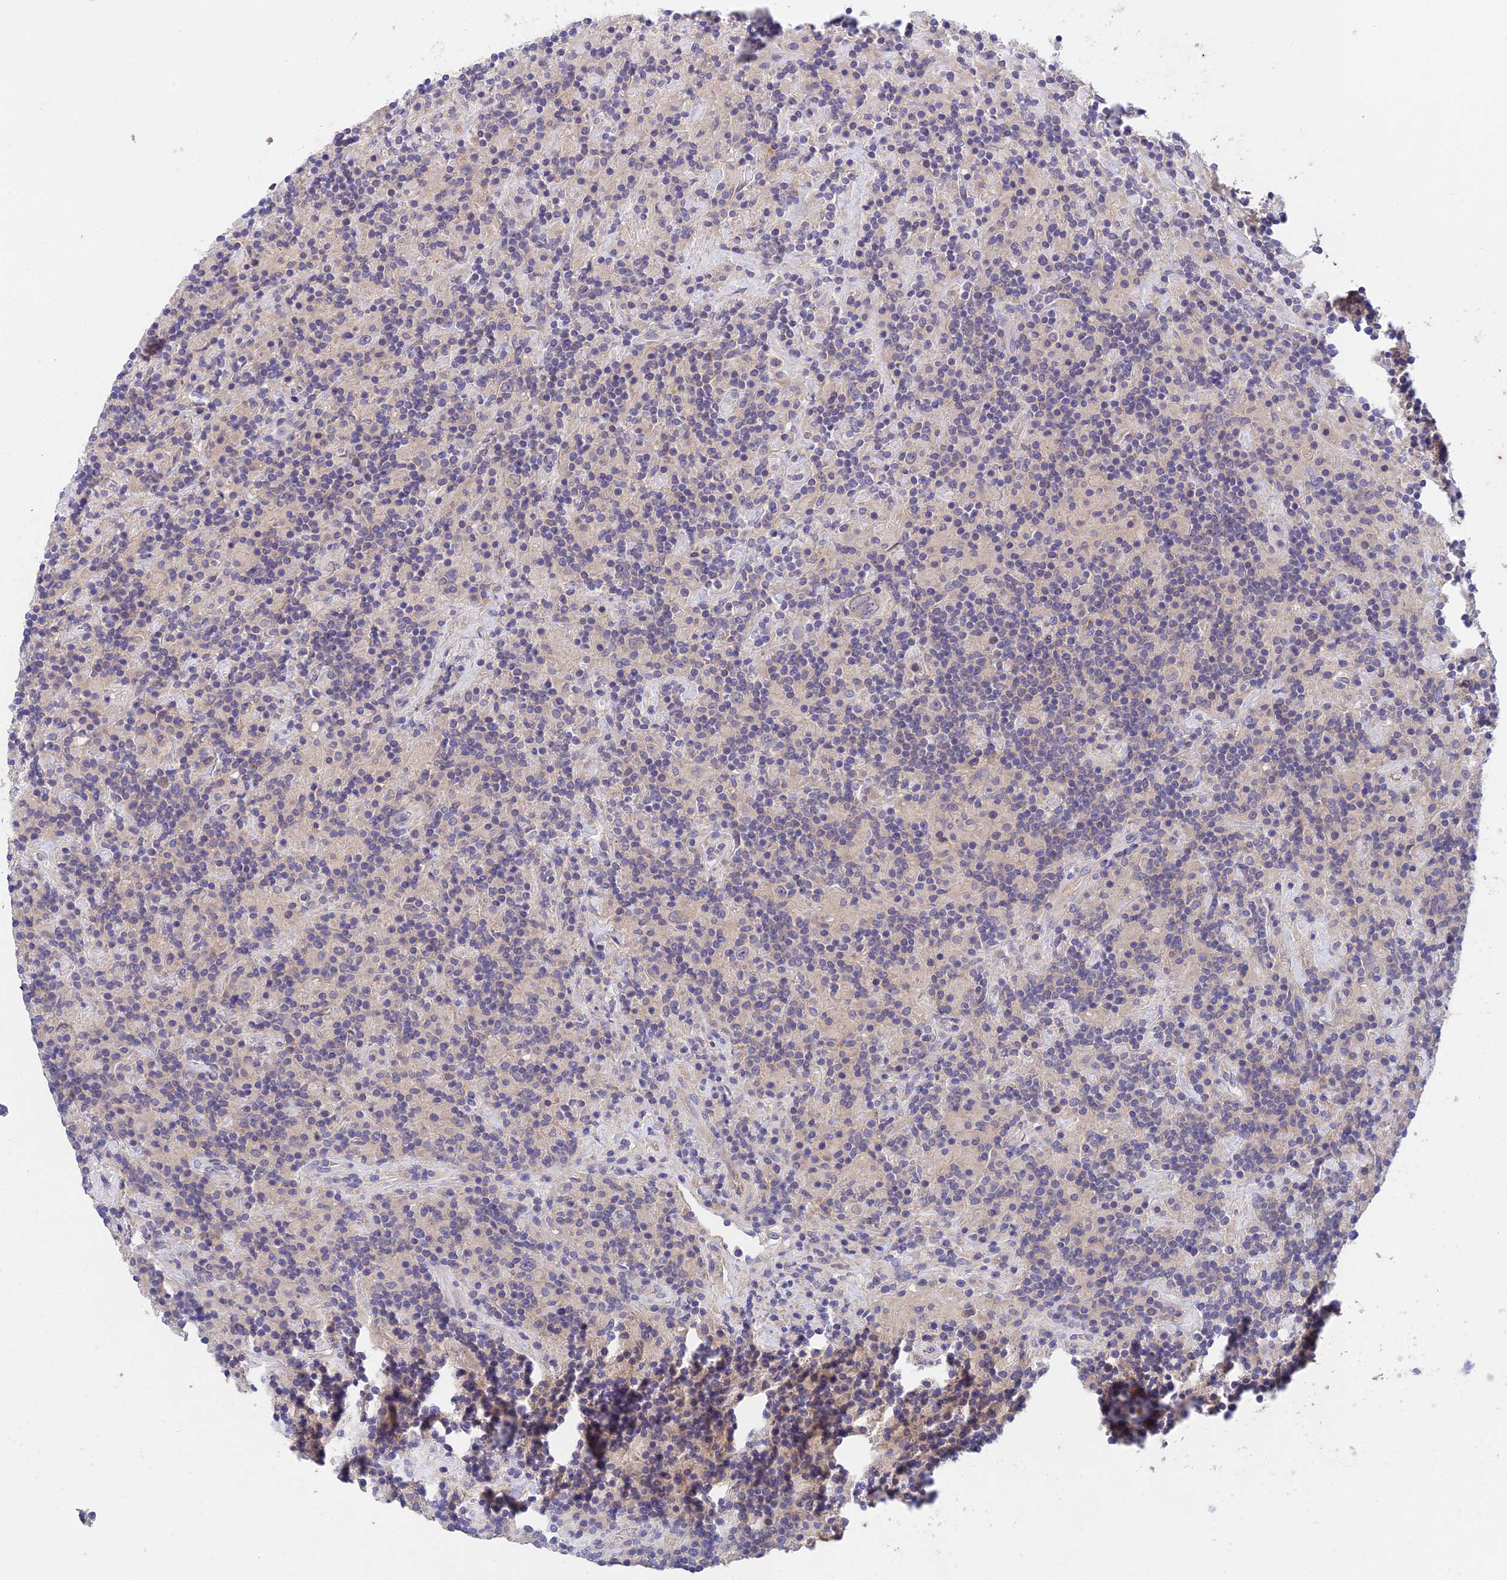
{"staining": {"intensity": "negative", "quantity": "none", "location": "none"}, "tissue": "lymphoma", "cell_type": "Tumor cells", "image_type": "cancer", "snomed": [{"axis": "morphology", "description": "Hodgkin's disease, NOS"}, {"axis": "topography", "description": "Lymph node"}], "caption": "Lymphoma stained for a protein using immunohistochemistry demonstrates no expression tumor cells.", "gene": "ADAMTS13", "patient": {"sex": "male", "age": 70}}